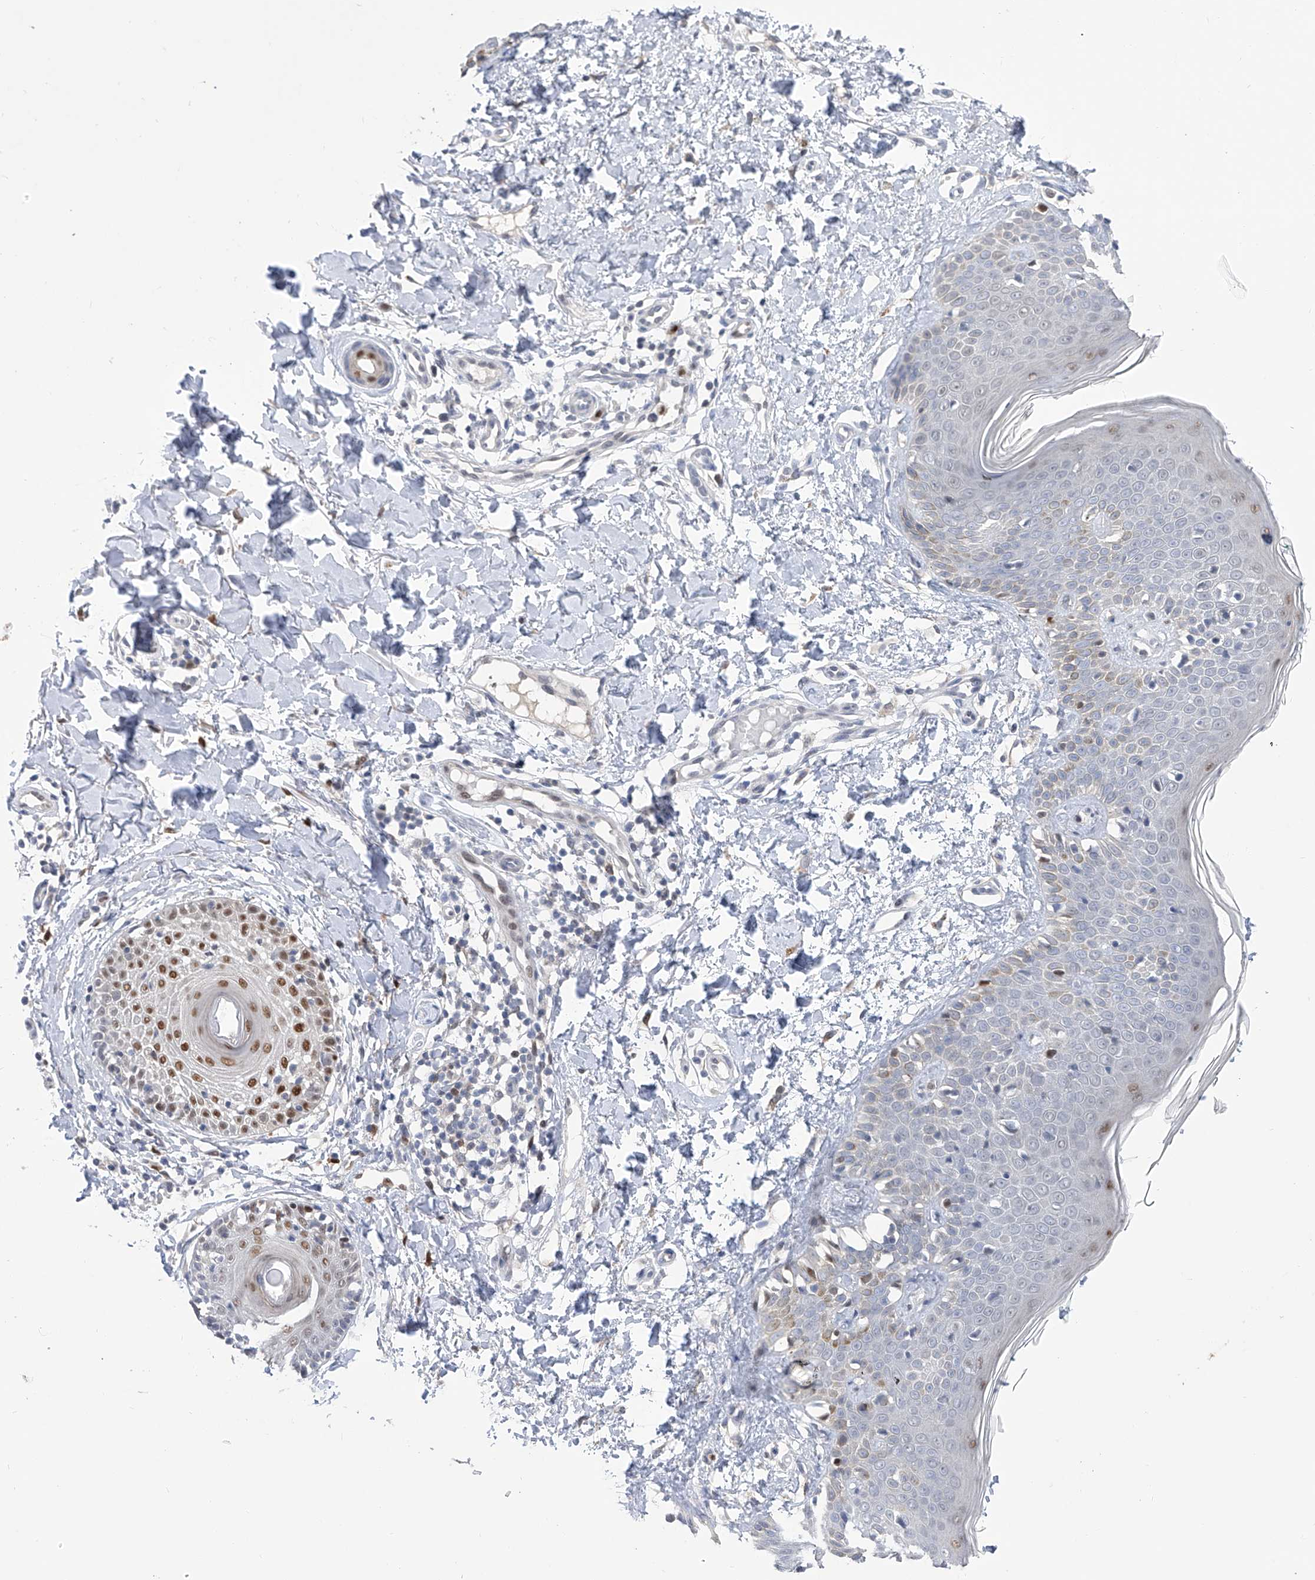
{"staining": {"intensity": "weak", "quantity": ">75%", "location": "cytoplasmic/membranous,nuclear"}, "tissue": "skin", "cell_type": "Fibroblasts", "image_type": "normal", "snomed": [{"axis": "morphology", "description": "Normal tissue, NOS"}, {"axis": "topography", "description": "Skin"}], "caption": "Protein staining displays weak cytoplasmic/membranous,nuclear expression in approximately >75% of fibroblasts in unremarkable skin.", "gene": "PHF20", "patient": {"sex": "male", "age": 37}}